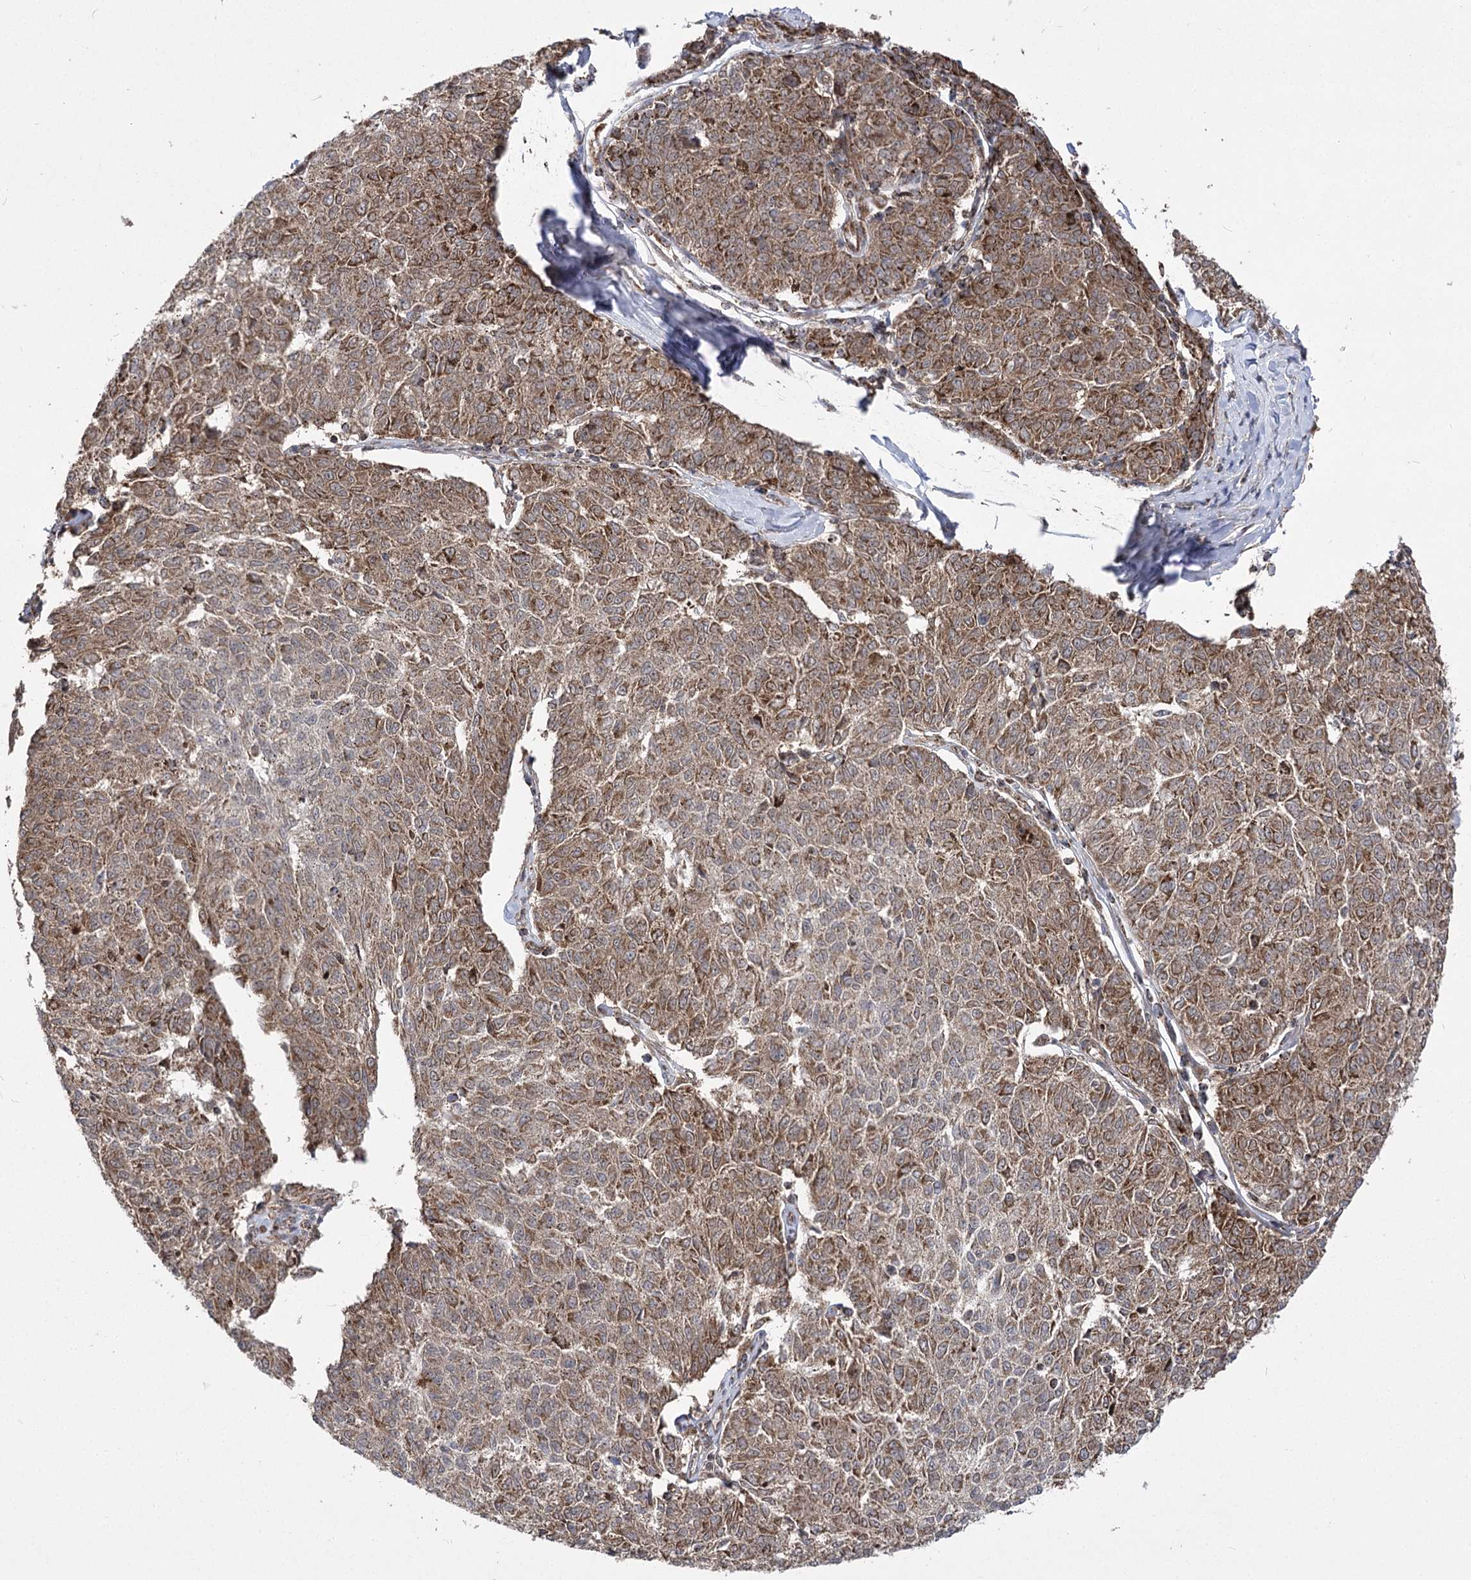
{"staining": {"intensity": "moderate", "quantity": ">75%", "location": "cytoplasmic/membranous"}, "tissue": "melanoma", "cell_type": "Tumor cells", "image_type": "cancer", "snomed": [{"axis": "morphology", "description": "Malignant melanoma, NOS"}, {"axis": "topography", "description": "Skin"}], "caption": "There is medium levels of moderate cytoplasmic/membranous staining in tumor cells of melanoma, as demonstrated by immunohistochemical staining (brown color).", "gene": "SLC4A1AP", "patient": {"sex": "female", "age": 72}}